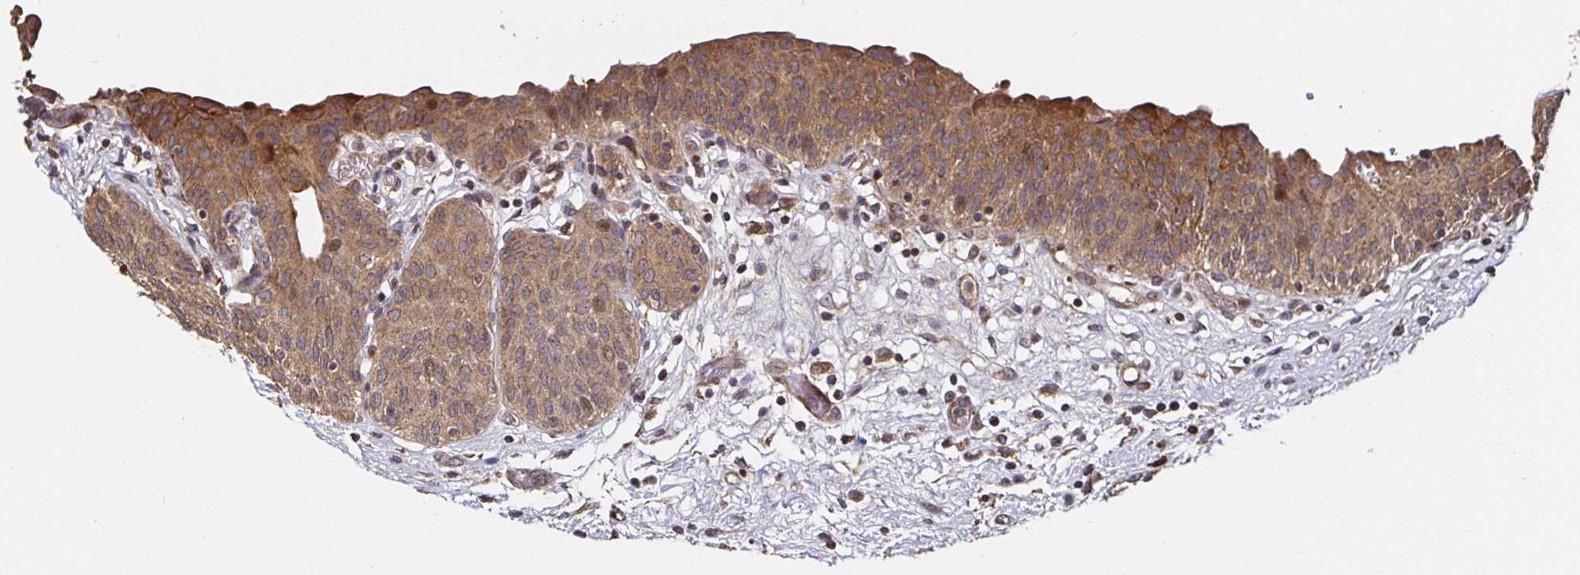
{"staining": {"intensity": "moderate", "quantity": ">75%", "location": "cytoplasmic/membranous"}, "tissue": "urinary bladder", "cell_type": "Urothelial cells", "image_type": "normal", "snomed": [{"axis": "morphology", "description": "Normal tissue, NOS"}, {"axis": "topography", "description": "Urinary bladder"}], "caption": "The micrograph reveals immunohistochemical staining of unremarkable urinary bladder. There is moderate cytoplasmic/membranous positivity is appreciated in approximately >75% of urothelial cells.", "gene": "MLST8", "patient": {"sex": "male", "age": 68}}